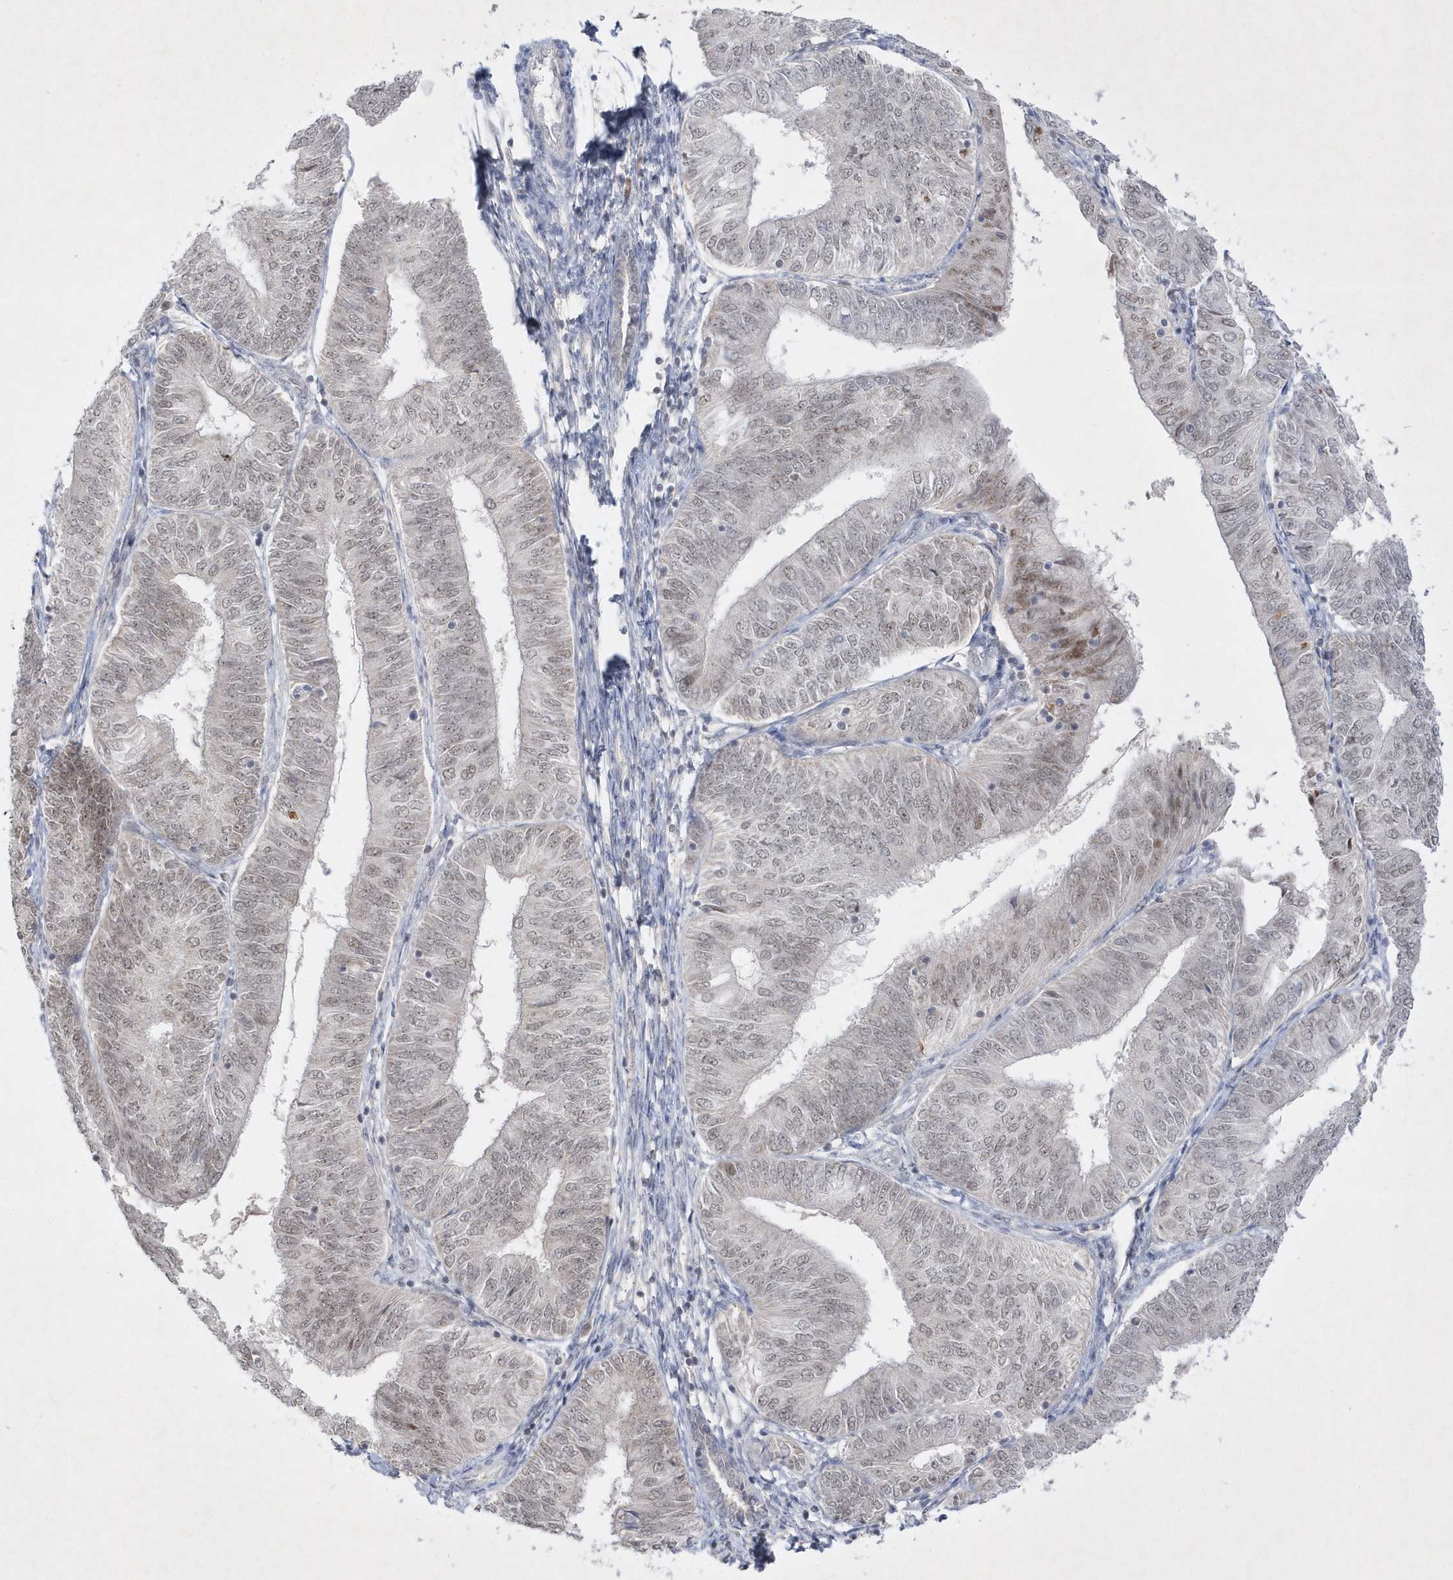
{"staining": {"intensity": "weak", "quantity": "25%-75%", "location": "nuclear"}, "tissue": "endometrial cancer", "cell_type": "Tumor cells", "image_type": "cancer", "snomed": [{"axis": "morphology", "description": "Adenocarcinoma, NOS"}, {"axis": "topography", "description": "Endometrium"}], "caption": "There is low levels of weak nuclear expression in tumor cells of adenocarcinoma (endometrial), as demonstrated by immunohistochemical staining (brown color).", "gene": "CPSF3", "patient": {"sex": "female", "age": 58}}